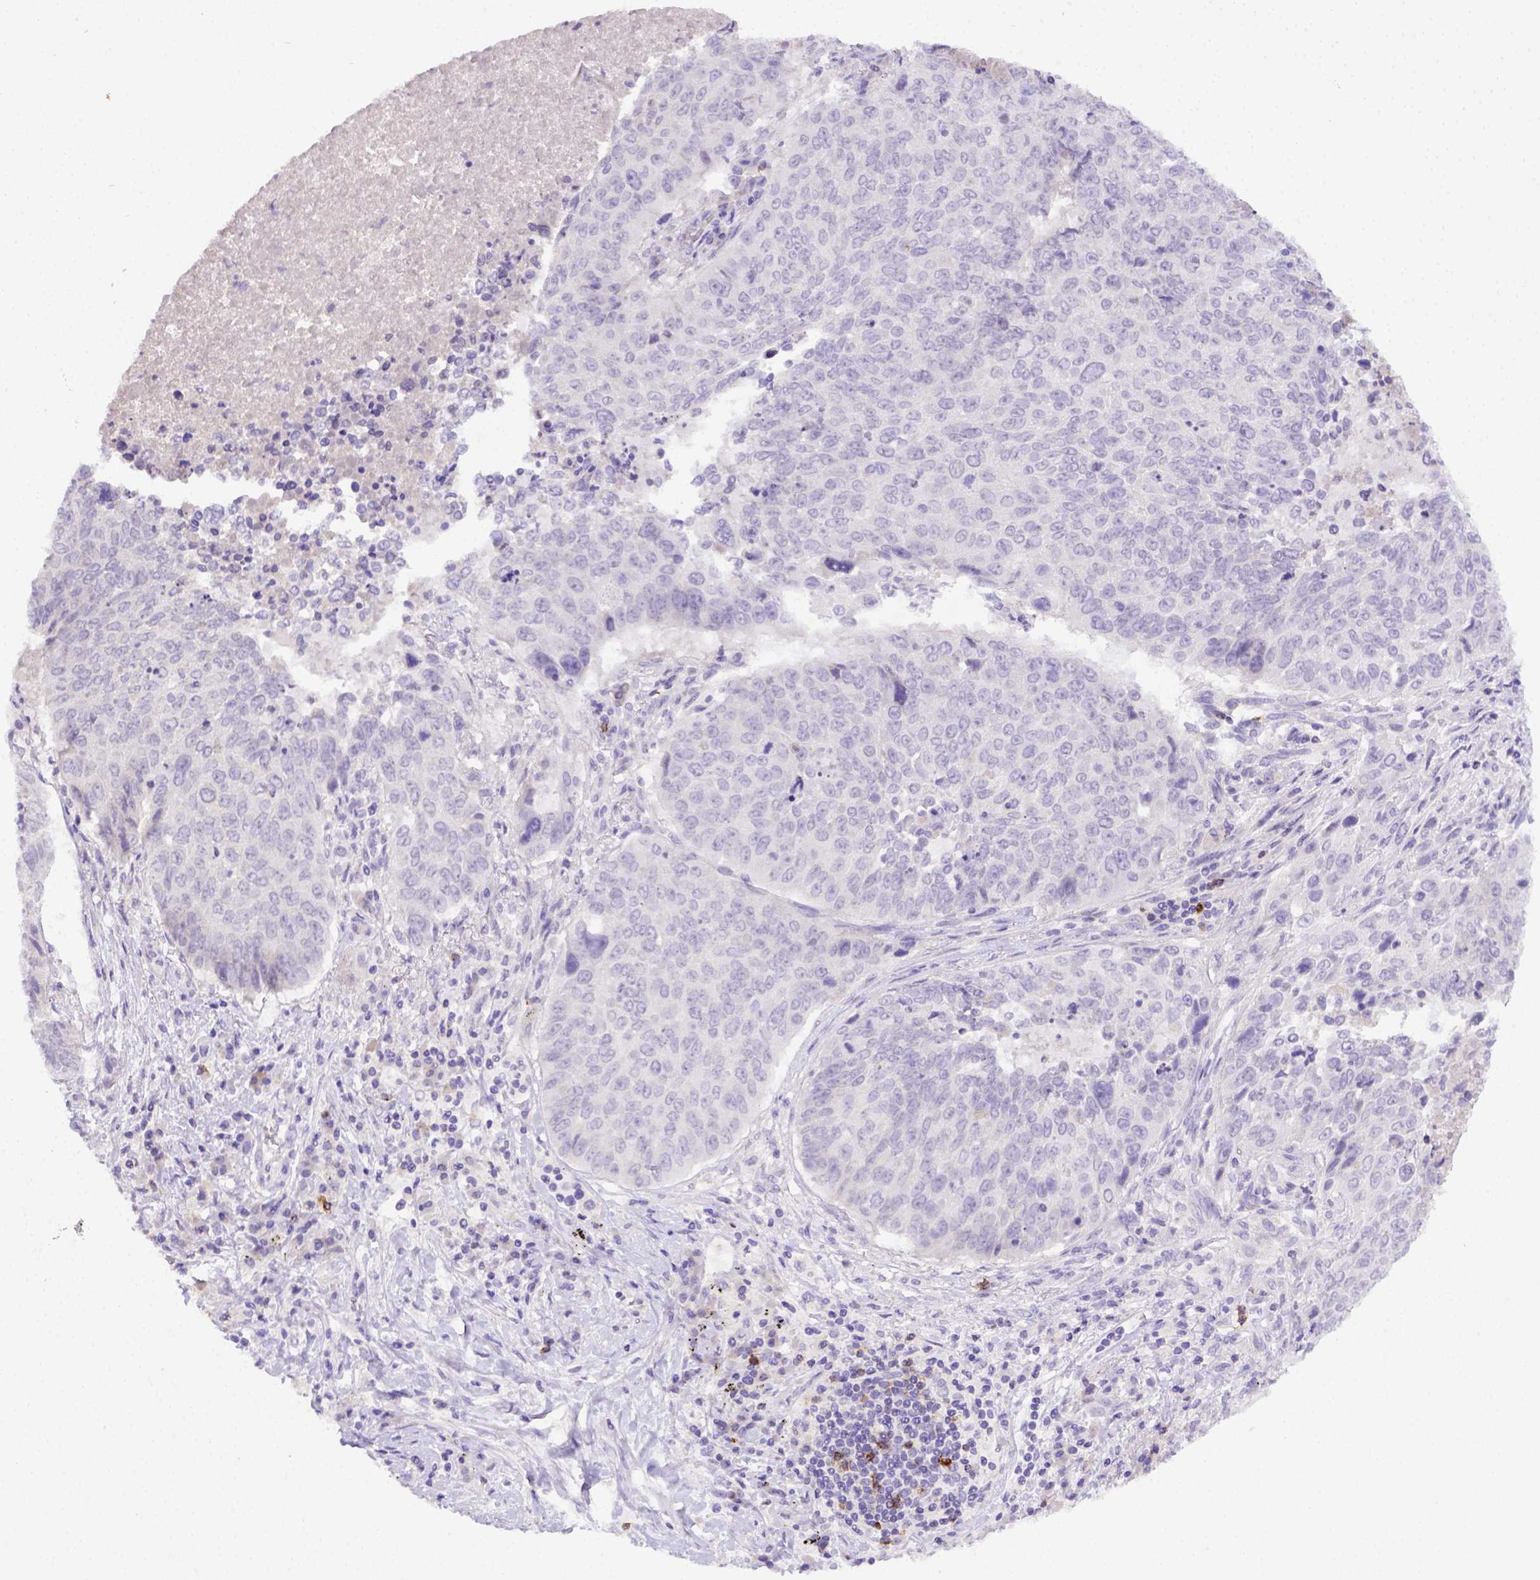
{"staining": {"intensity": "negative", "quantity": "none", "location": "none"}, "tissue": "lung cancer", "cell_type": "Tumor cells", "image_type": "cancer", "snomed": [{"axis": "morphology", "description": "Normal tissue, NOS"}, {"axis": "morphology", "description": "Squamous cell carcinoma, NOS"}, {"axis": "topography", "description": "Bronchus"}, {"axis": "topography", "description": "Lung"}], "caption": "Immunohistochemical staining of squamous cell carcinoma (lung) displays no significant staining in tumor cells.", "gene": "B3GAT1", "patient": {"sex": "male", "age": 64}}